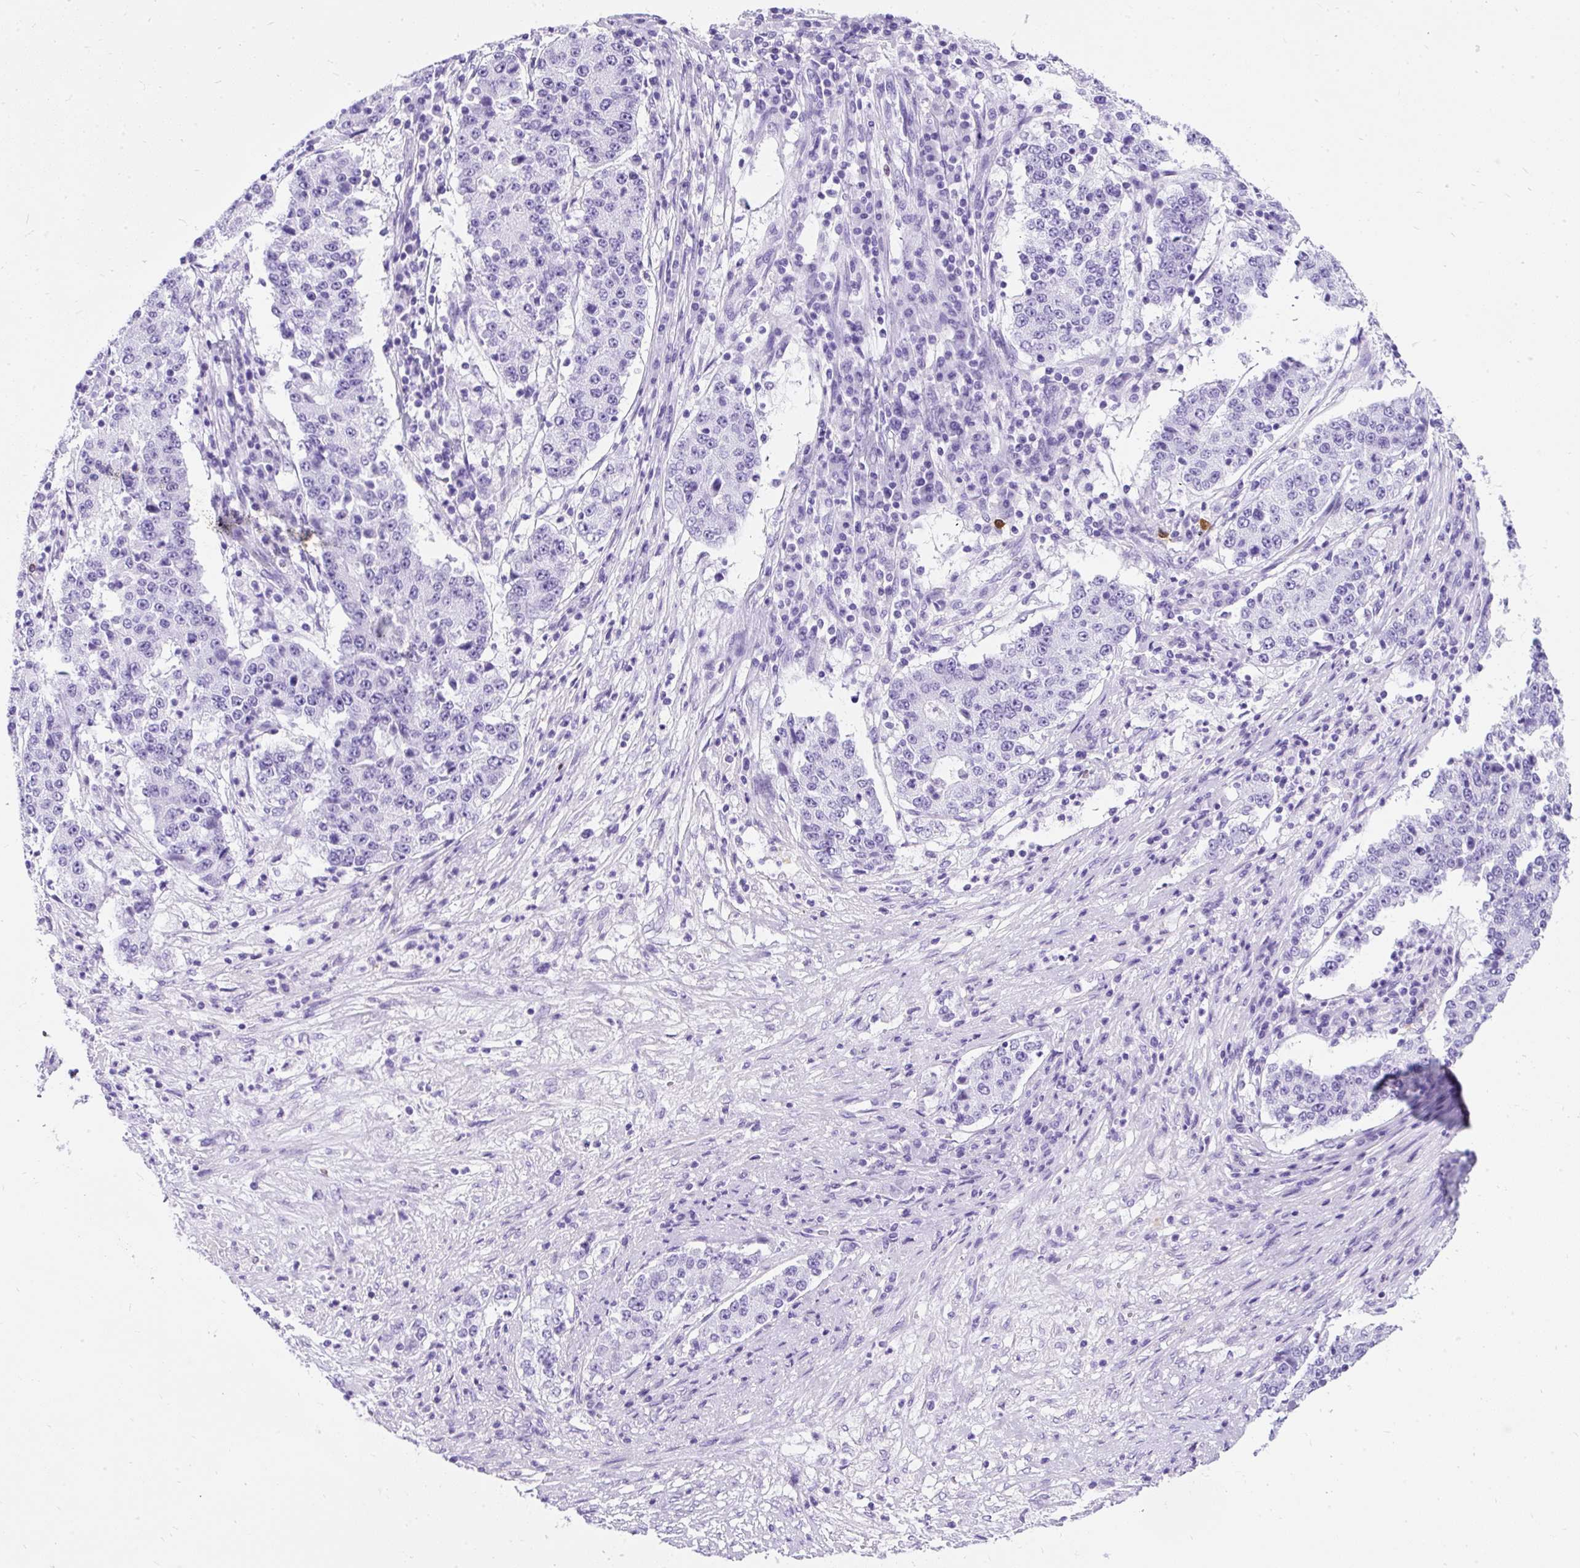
{"staining": {"intensity": "negative", "quantity": "none", "location": "none"}, "tissue": "stomach cancer", "cell_type": "Tumor cells", "image_type": "cancer", "snomed": [{"axis": "morphology", "description": "Adenocarcinoma, NOS"}, {"axis": "topography", "description": "Stomach"}], "caption": "This is a image of immunohistochemistry (IHC) staining of stomach cancer (adenocarcinoma), which shows no staining in tumor cells. (DAB (3,3'-diaminobenzidine) immunohistochemistry (IHC) visualized using brightfield microscopy, high magnification).", "gene": "PVALB", "patient": {"sex": "male", "age": 59}}